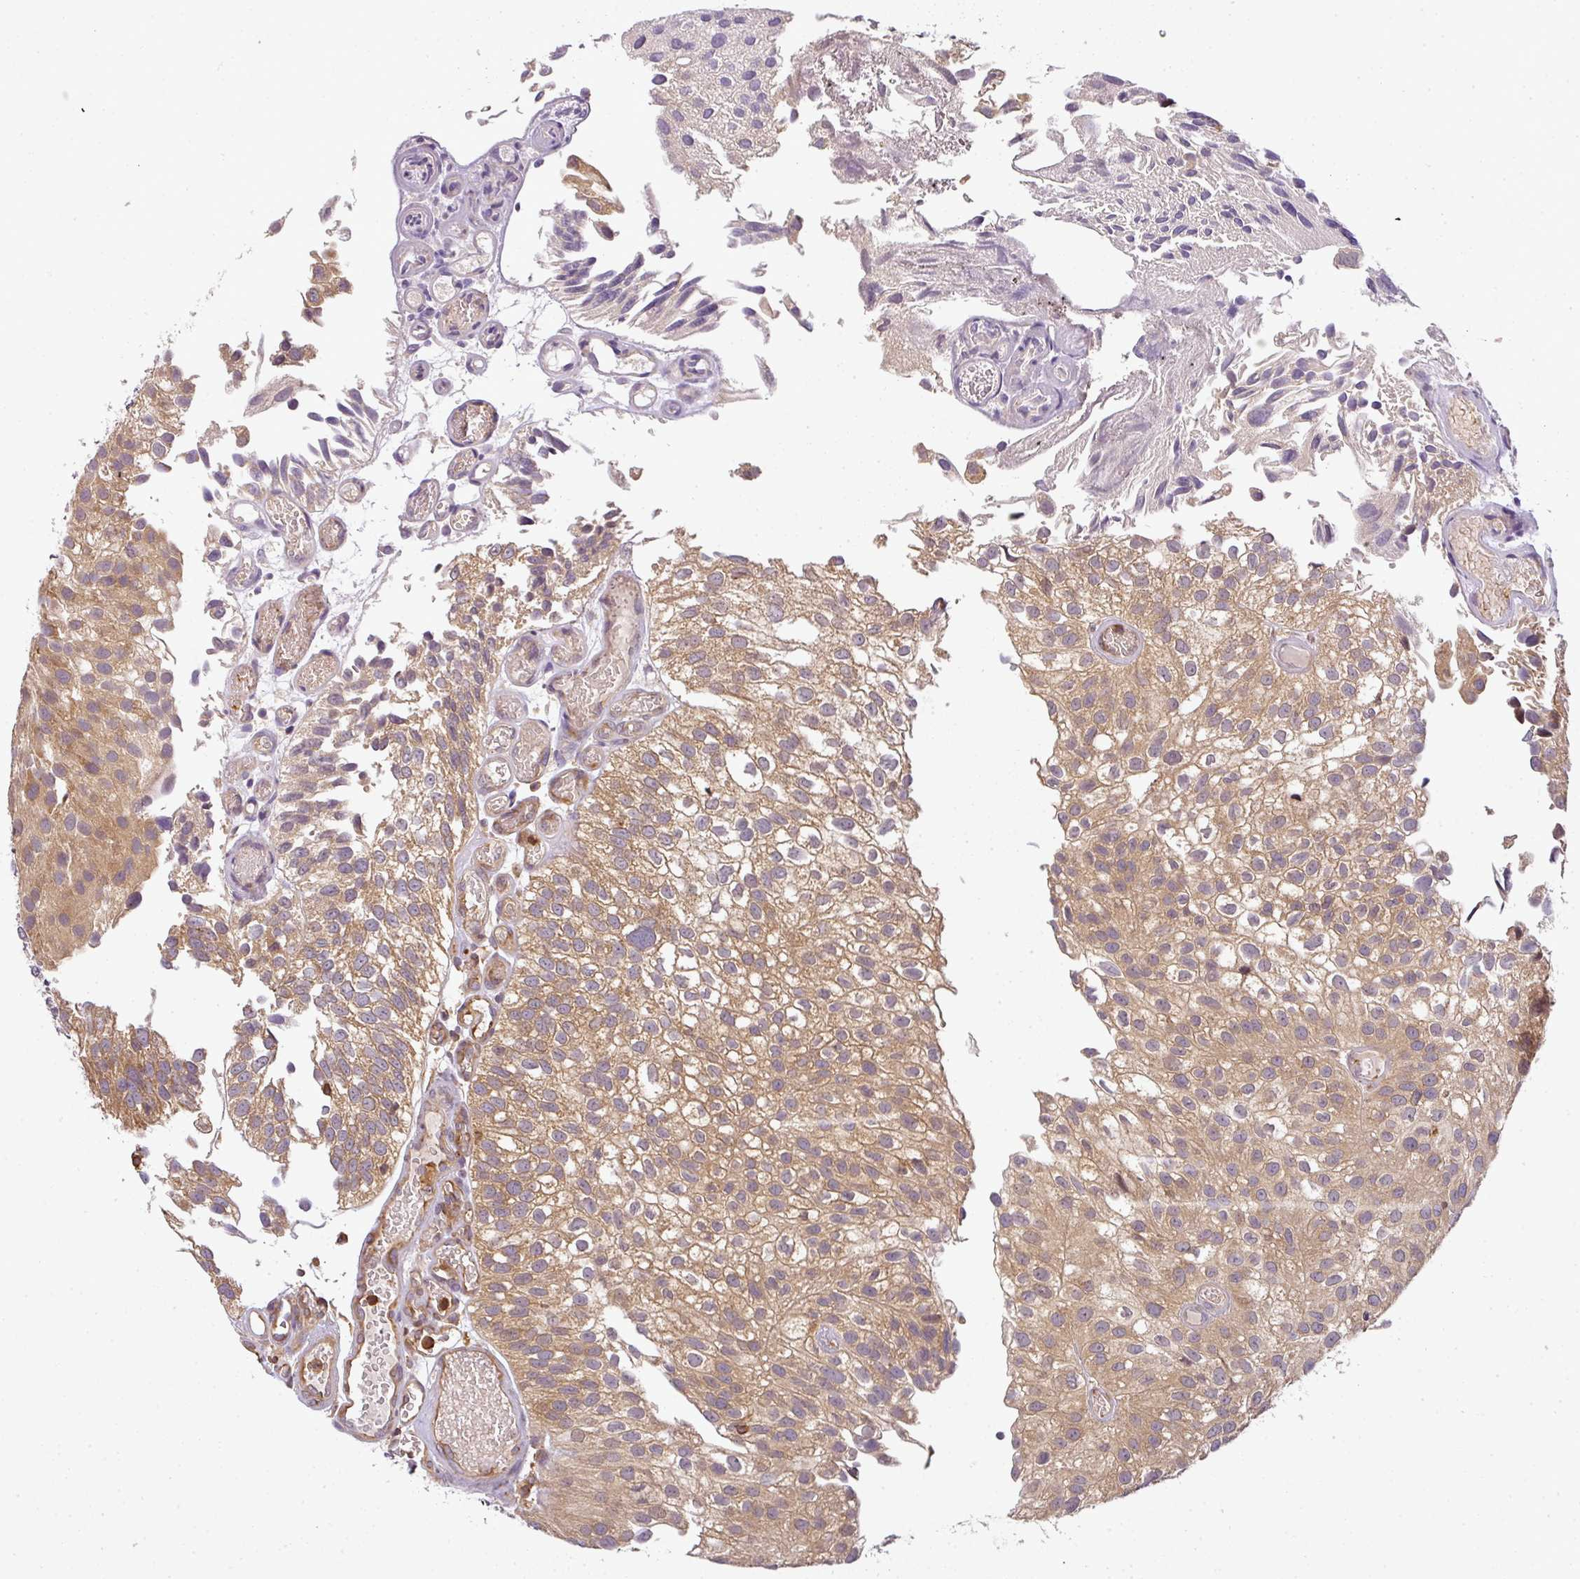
{"staining": {"intensity": "moderate", "quantity": "25%-75%", "location": "cytoplasmic/membranous"}, "tissue": "urothelial cancer", "cell_type": "Tumor cells", "image_type": "cancer", "snomed": [{"axis": "morphology", "description": "Urothelial carcinoma, NOS"}, {"axis": "topography", "description": "Urinary bladder"}], "caption": "A photomicrograph showing moderate cytoplasmic/membranous staining in approximately 25%-75% of tumor cells in urothelial cancer, as visualized by brown immunohistochemical staining.", "gene": "TCL1B", "patient": {"sex": "male", "age": 87}}